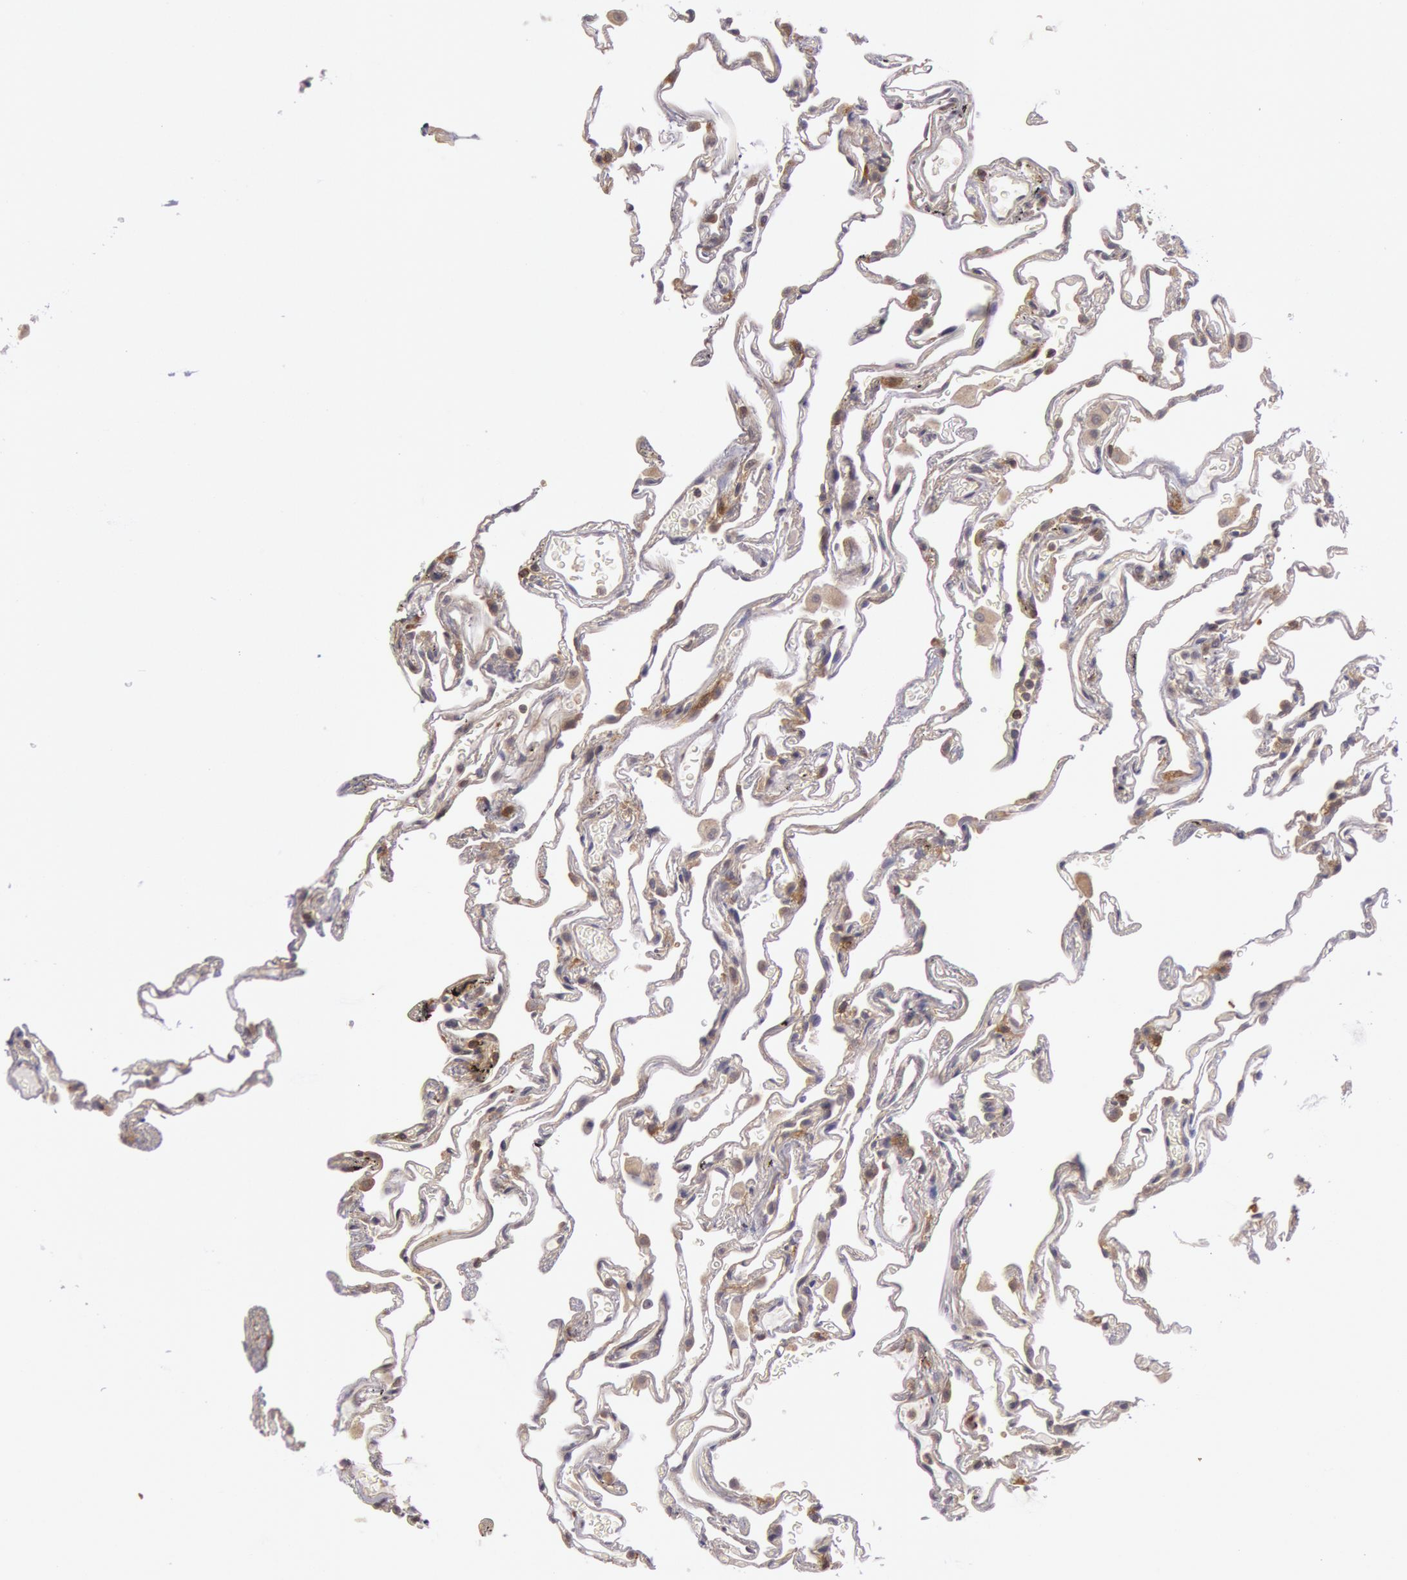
{"staining": {"intensity": "weak", "quantity": "25%-75%", "location": "cytoplasmic/membranous"}, "tissue": "lung", "cell_type": "Alveolar cells", "image_type": "normal", "snomed": [{"axis": "morphology", "description": "Normal tissue, NOS"}, {"axis": "morphology", "description": "Inflammation, NOS"}, {"axis": "topography", "description": "Lung"}], "caption": "Lung stained for a protein (brown) displays weak cytoplasmic/membranous positive staining in about 25%-75% of alveolar cells.", "gene": "NMT2", "patient": {"sex": "male", "age": 69}}